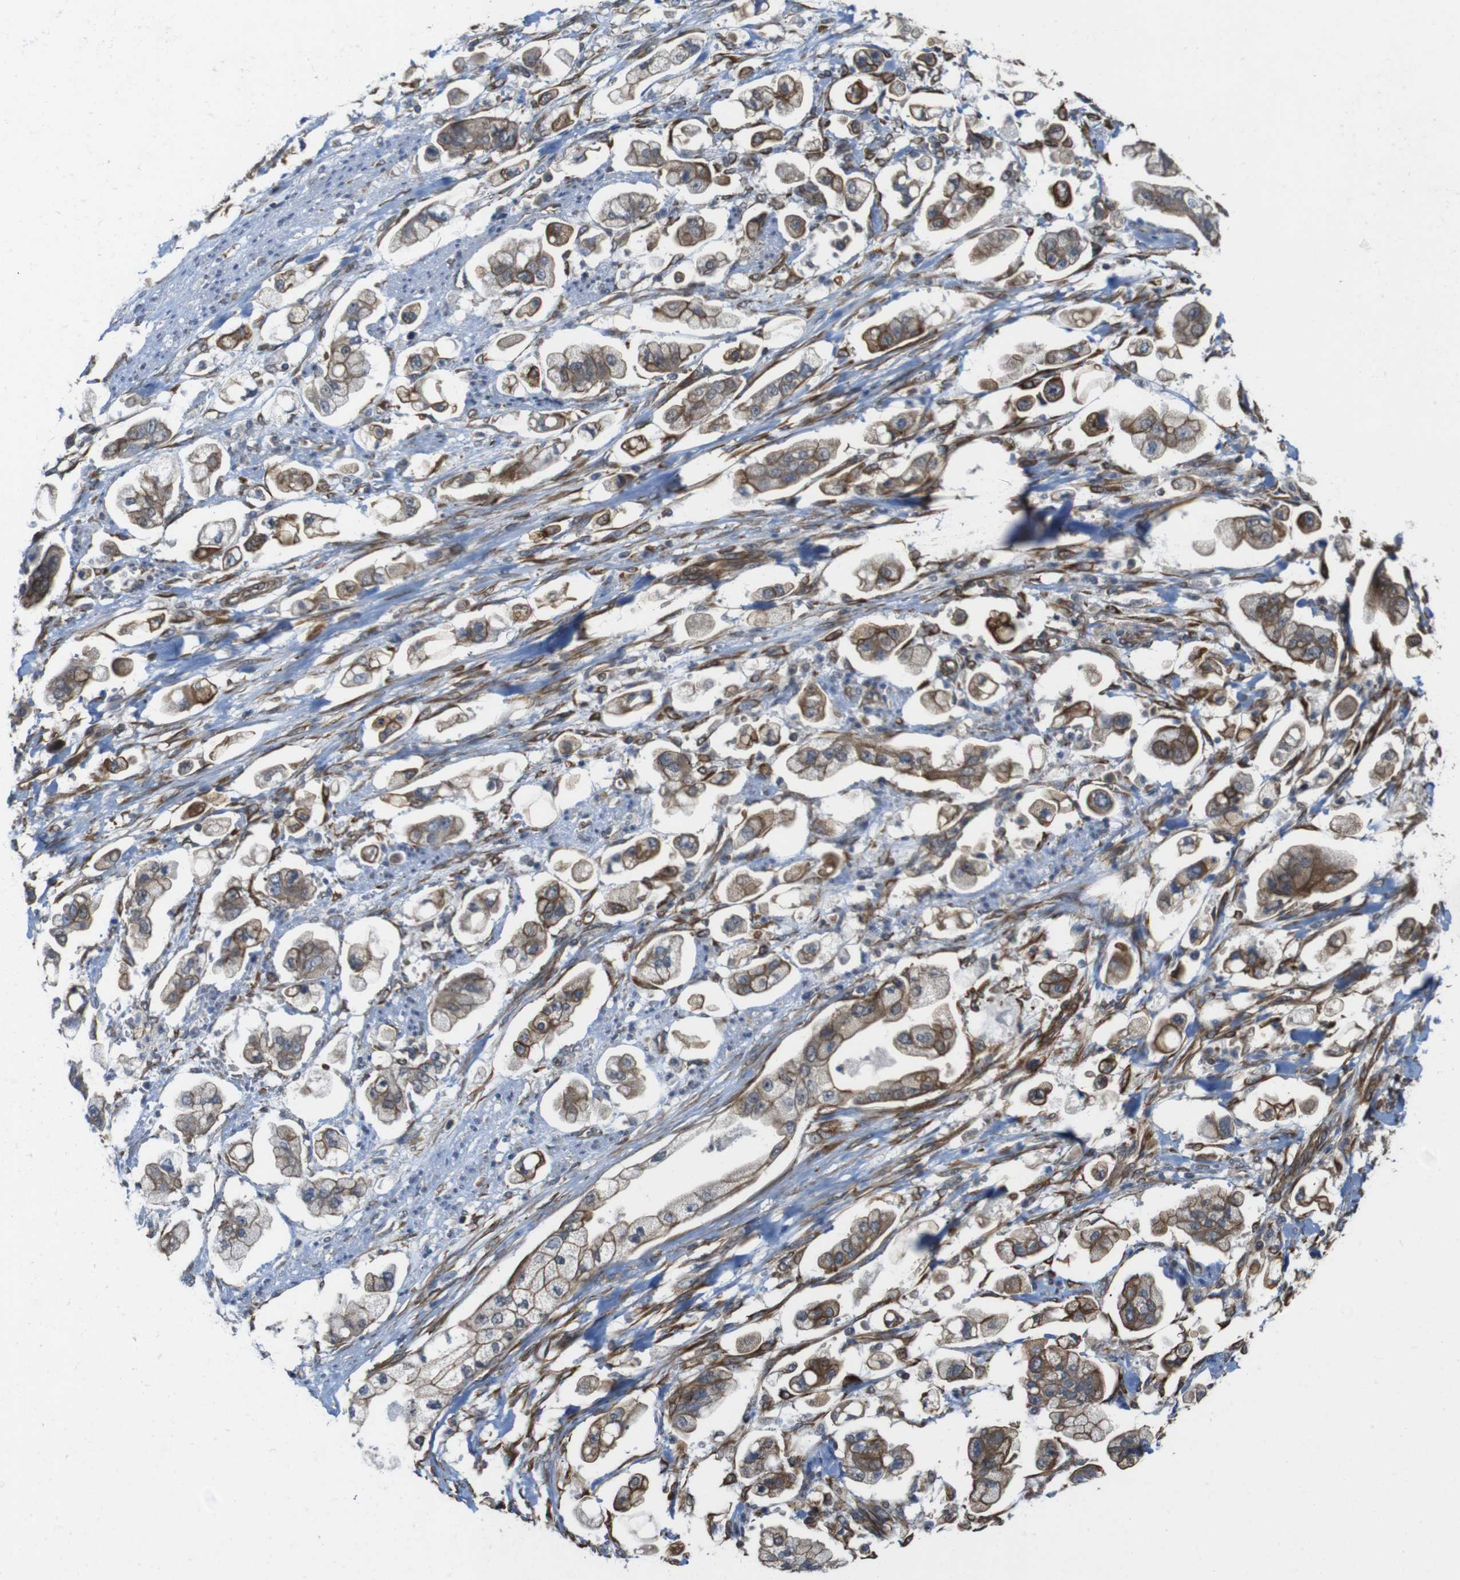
{"staining": {"intensity": "moderate", "quantity": ">75%", "location": "cytoplasmic/membranous"}, "tissue": "stomach cancer", "cell_type": "Tumor cells", "image_type": "cancer", "snomed": [{"axis": "morphology", "description": "Adenocarcinoma, NOS"}, {"axis": "topography", "description": "Stomach"}], "caption": "Immunohistochemical staining of human stomach adenocarcinoma reveals moderate cytoplasmic/membranous protein staining in approximately >75% of tumor cells.", "gene": "ZDHHC5", "patient": {"sex": "male", "age": 62}}